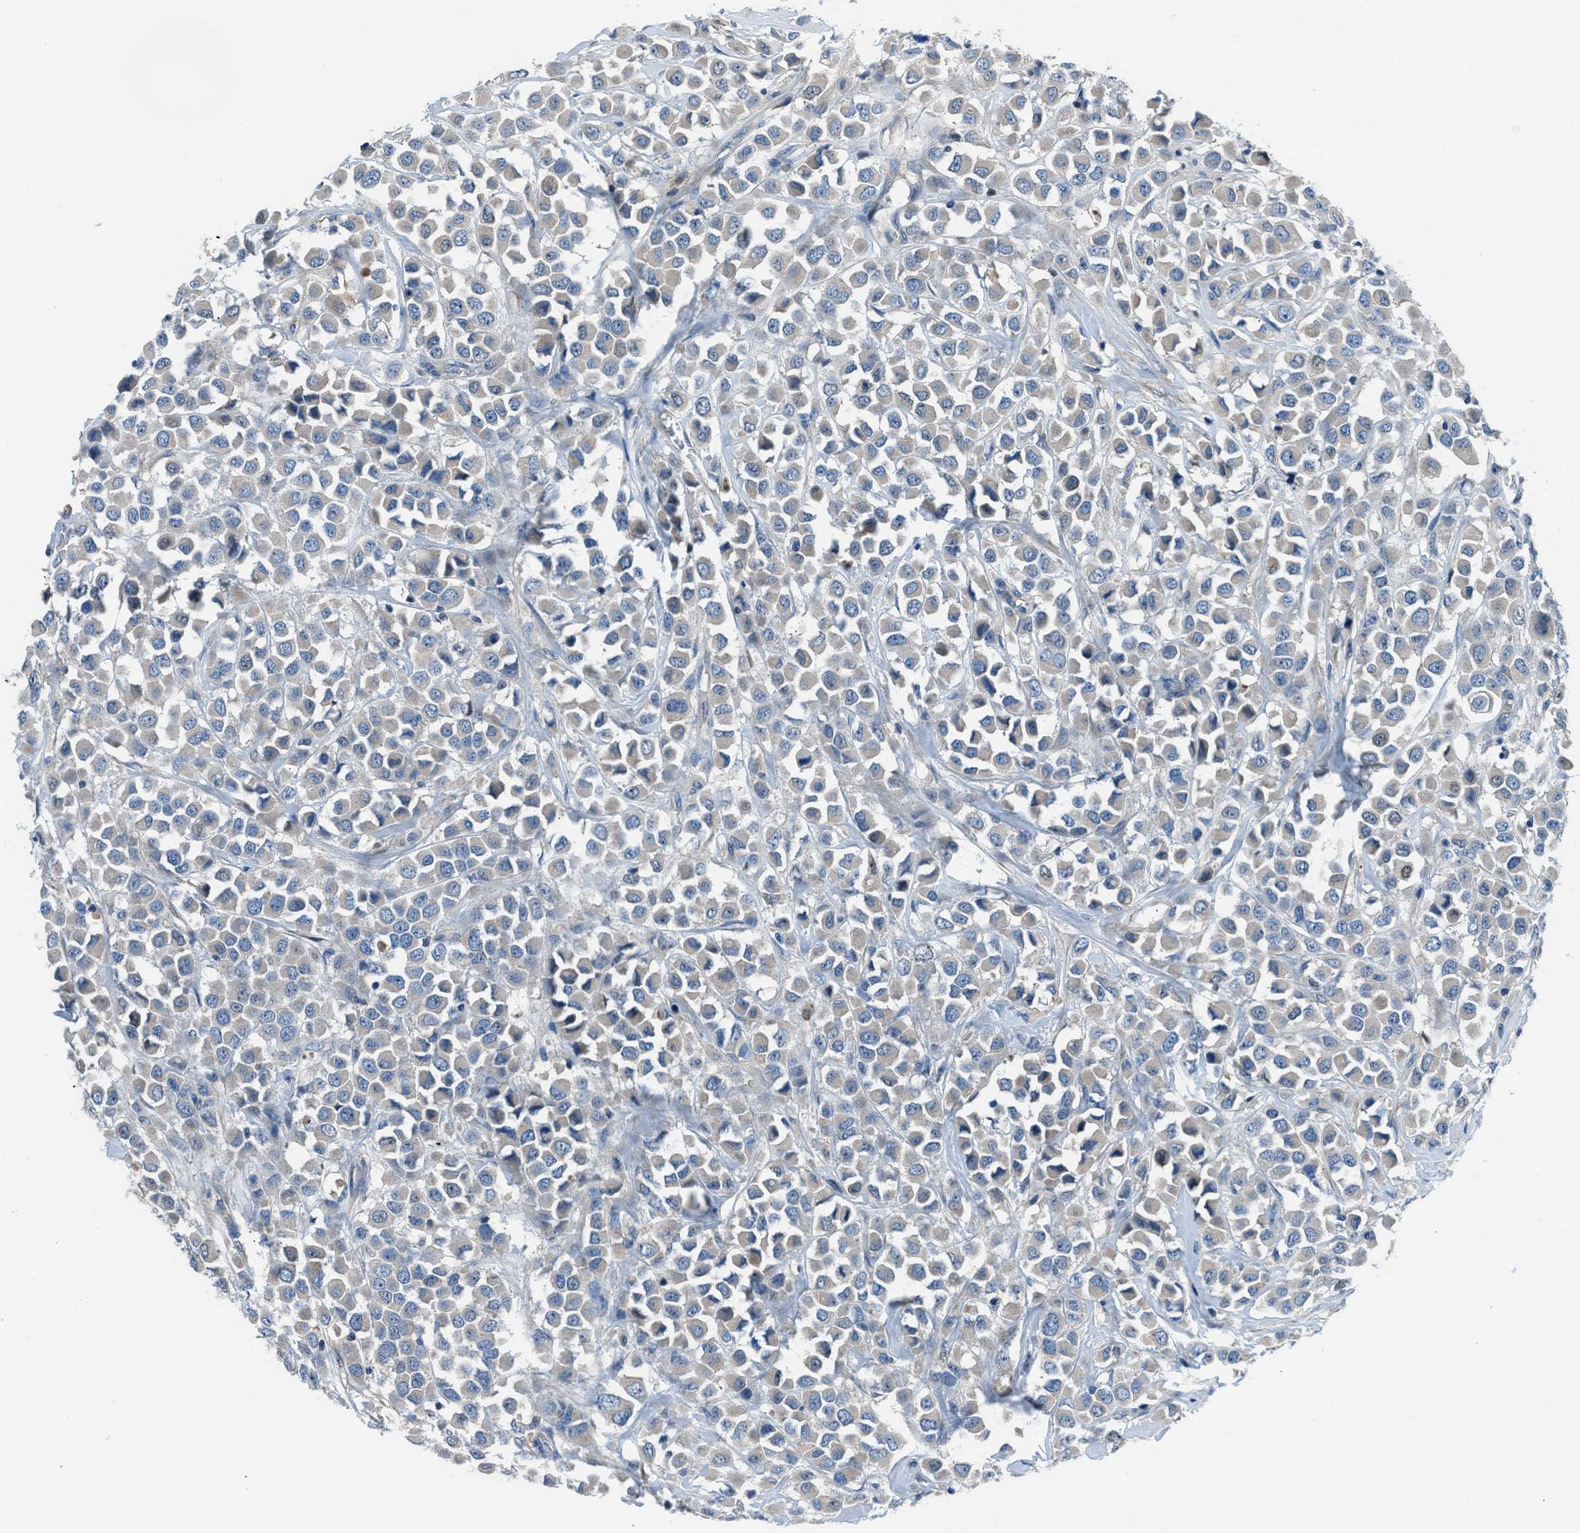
{"staining": {"intensity": "weak", "quantity": "<25%", "location": "cytoplasmic/membranous"}, "tissue": "breast cancer", "cell_type": "Tumor cells", "image_type": "cancer", "snomed": [{"axis": "morphology", "description": "Duct carcinoma"}, {"axis": "topography", "description": "Breast"}], "caption": "Immunohistochemical staining of breast infiltrating ductal carcinoma displays no significant expression in tumor cells.", "gene": "SLC38A6", "patient": {"sex": "female", "age": 61}}